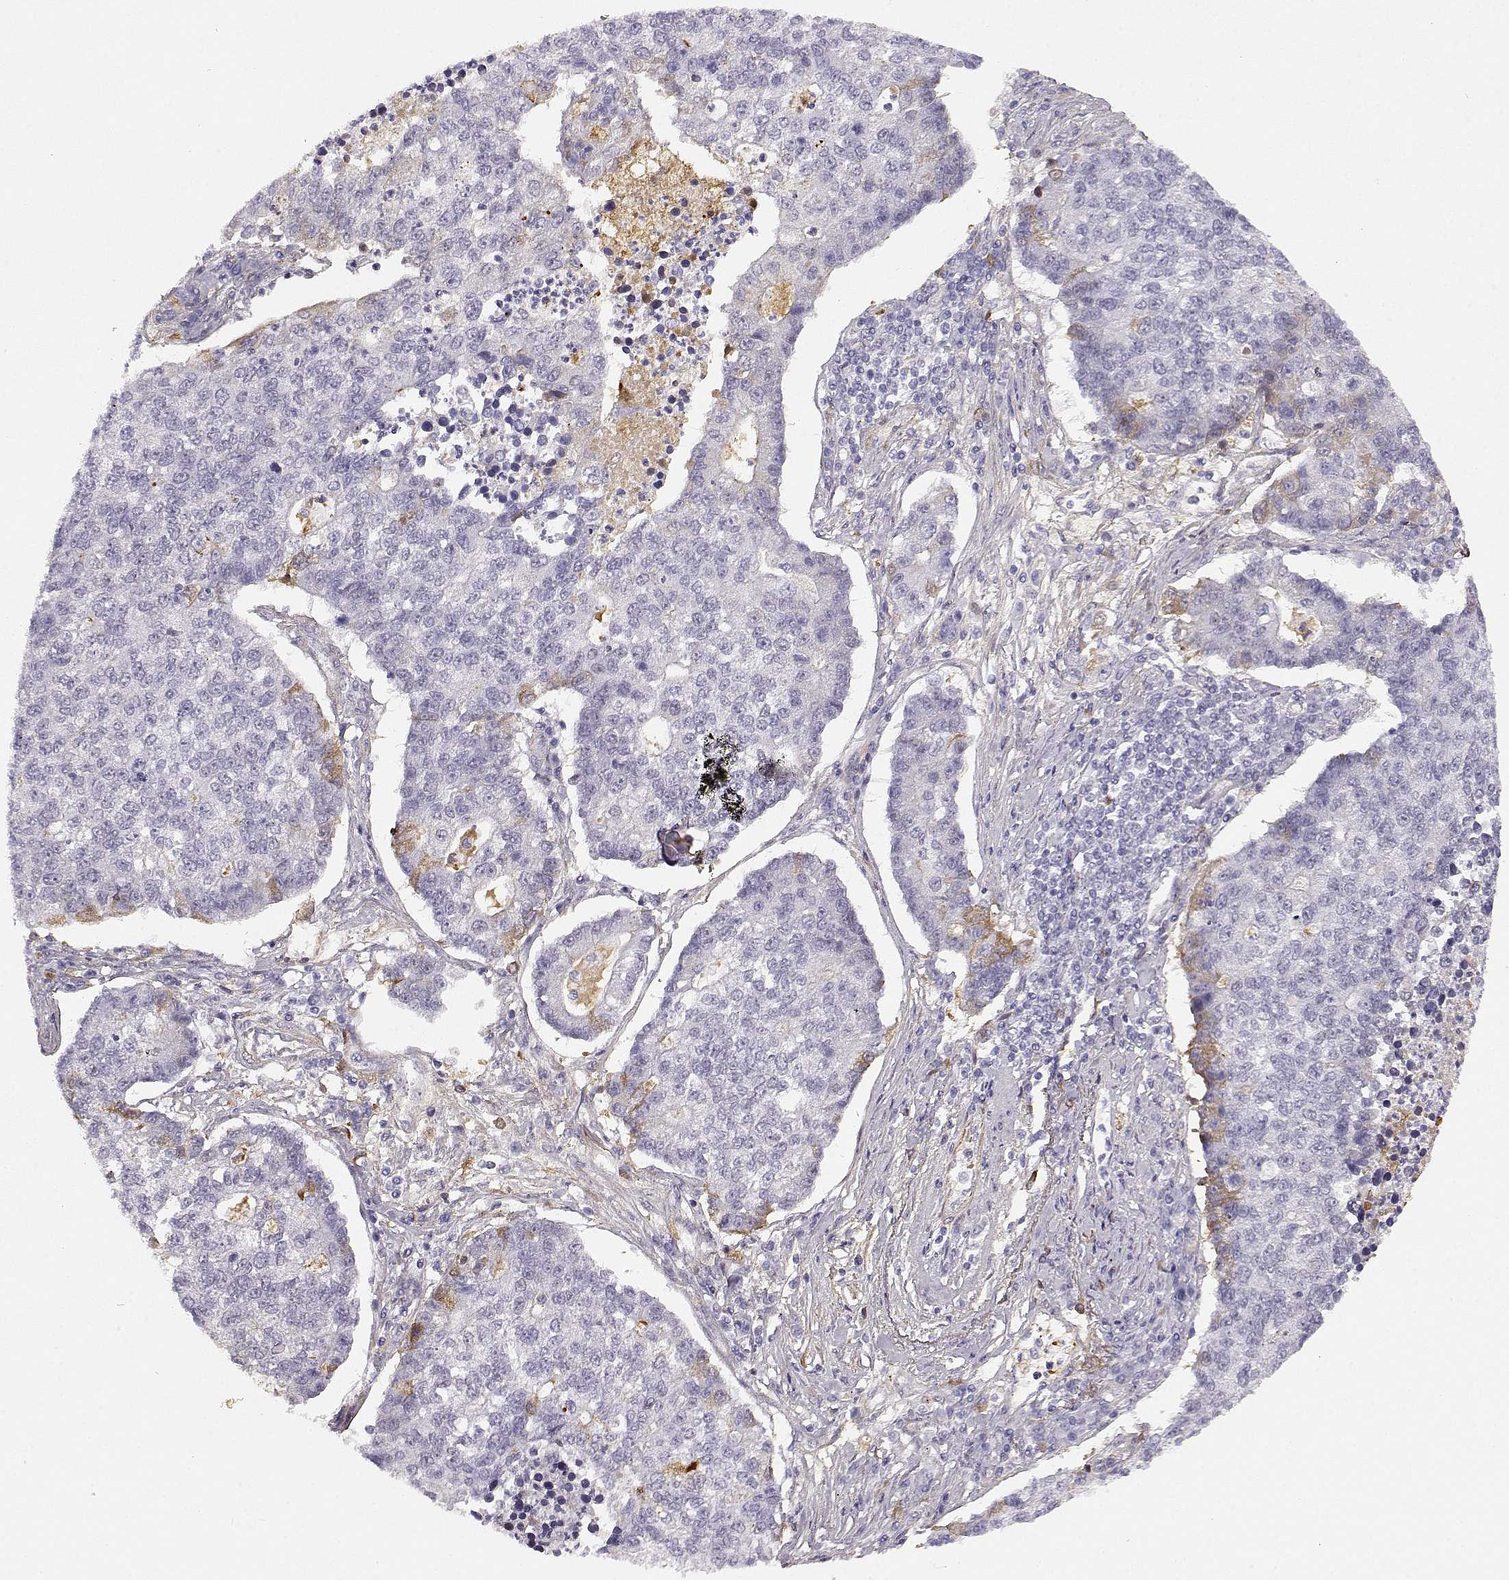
{"staining": {"intensity": "negative", "quantity": "none", "location": "none"}, "tissue": "lung cancer", "cell_type": "Tumor cells", "image_type": "cancer", "snomed": [{"axis": "morphology", "description": "Adenocarcinoma, NOS"}, {"axis": "topography", "description": "Lung"}], "caption": "Human lung cancer stained for a protein using immunohistochemistry (IHC) exhibits no staining in tumor cells.", "gene": "TRIM69", "patient": {"sex": "male", "age": 57}}